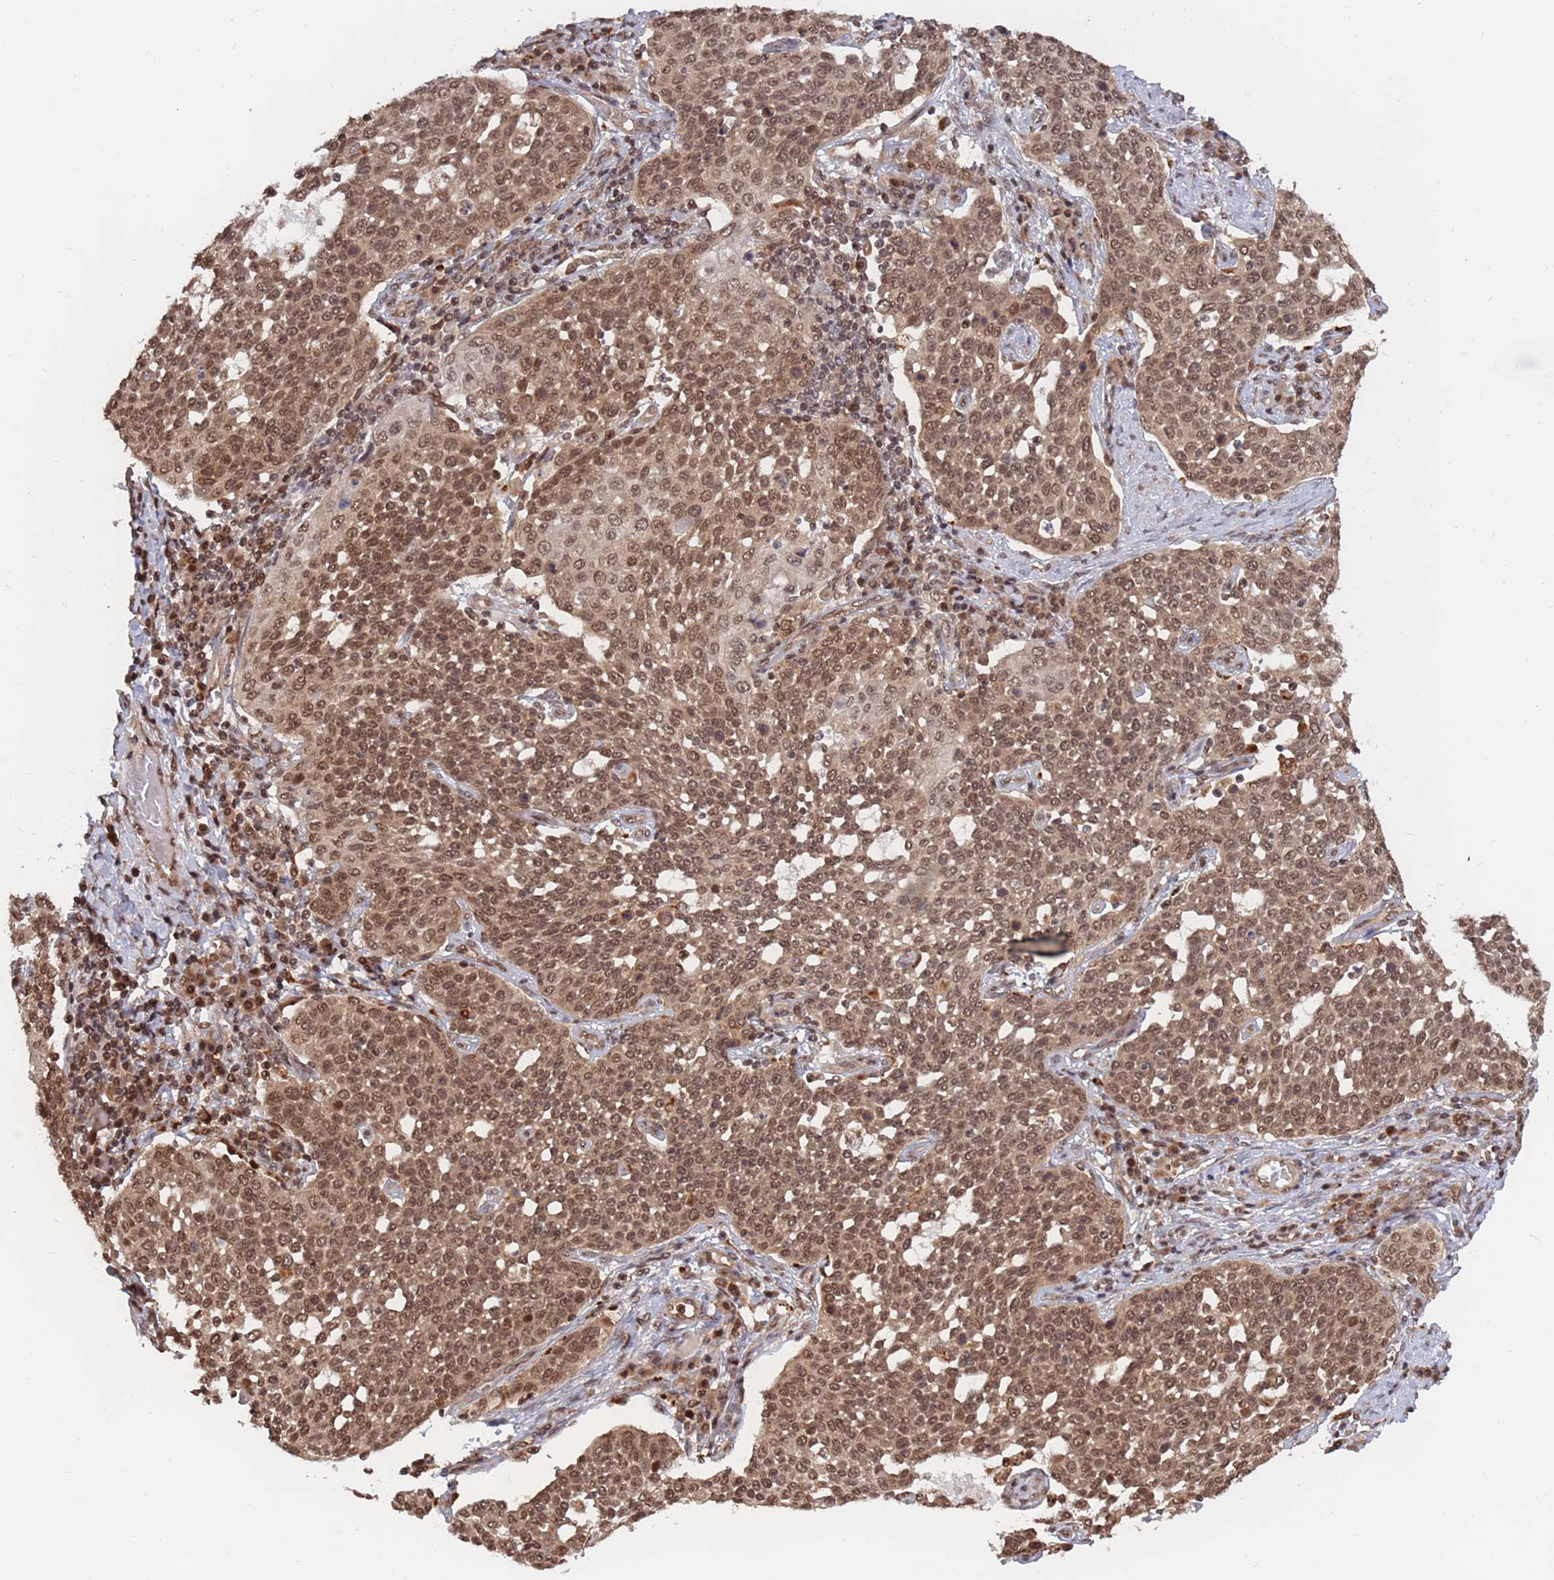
{"staining": {"intensity": "moderate", "quantity": ">75%", "location": "cytoplasmic/membranous,nuclear"}, "tissue": "cervical cancer", "cell_type": "Tumor cells", "image_type": "cancer", "snomed": [{"axis": "morphology", "description": "Squamous cell carcinoma, NOS"}, {"axis": "topography", "description": "Cervix"}], "caption": "Immunohistochemical staining of cervical cancer demonstrates medium levels of moderate cytoplasmic/membranous and nuclear positivity in about >75% of tumor cells. The staining was performed using DAB (3,3'-diaminobenzidine), with brown indicating positive protein expression. Nuclei are stained blue with hematoxylin.", "gene": "SRA1", "patient": {"sex": "female", "age": 34}}